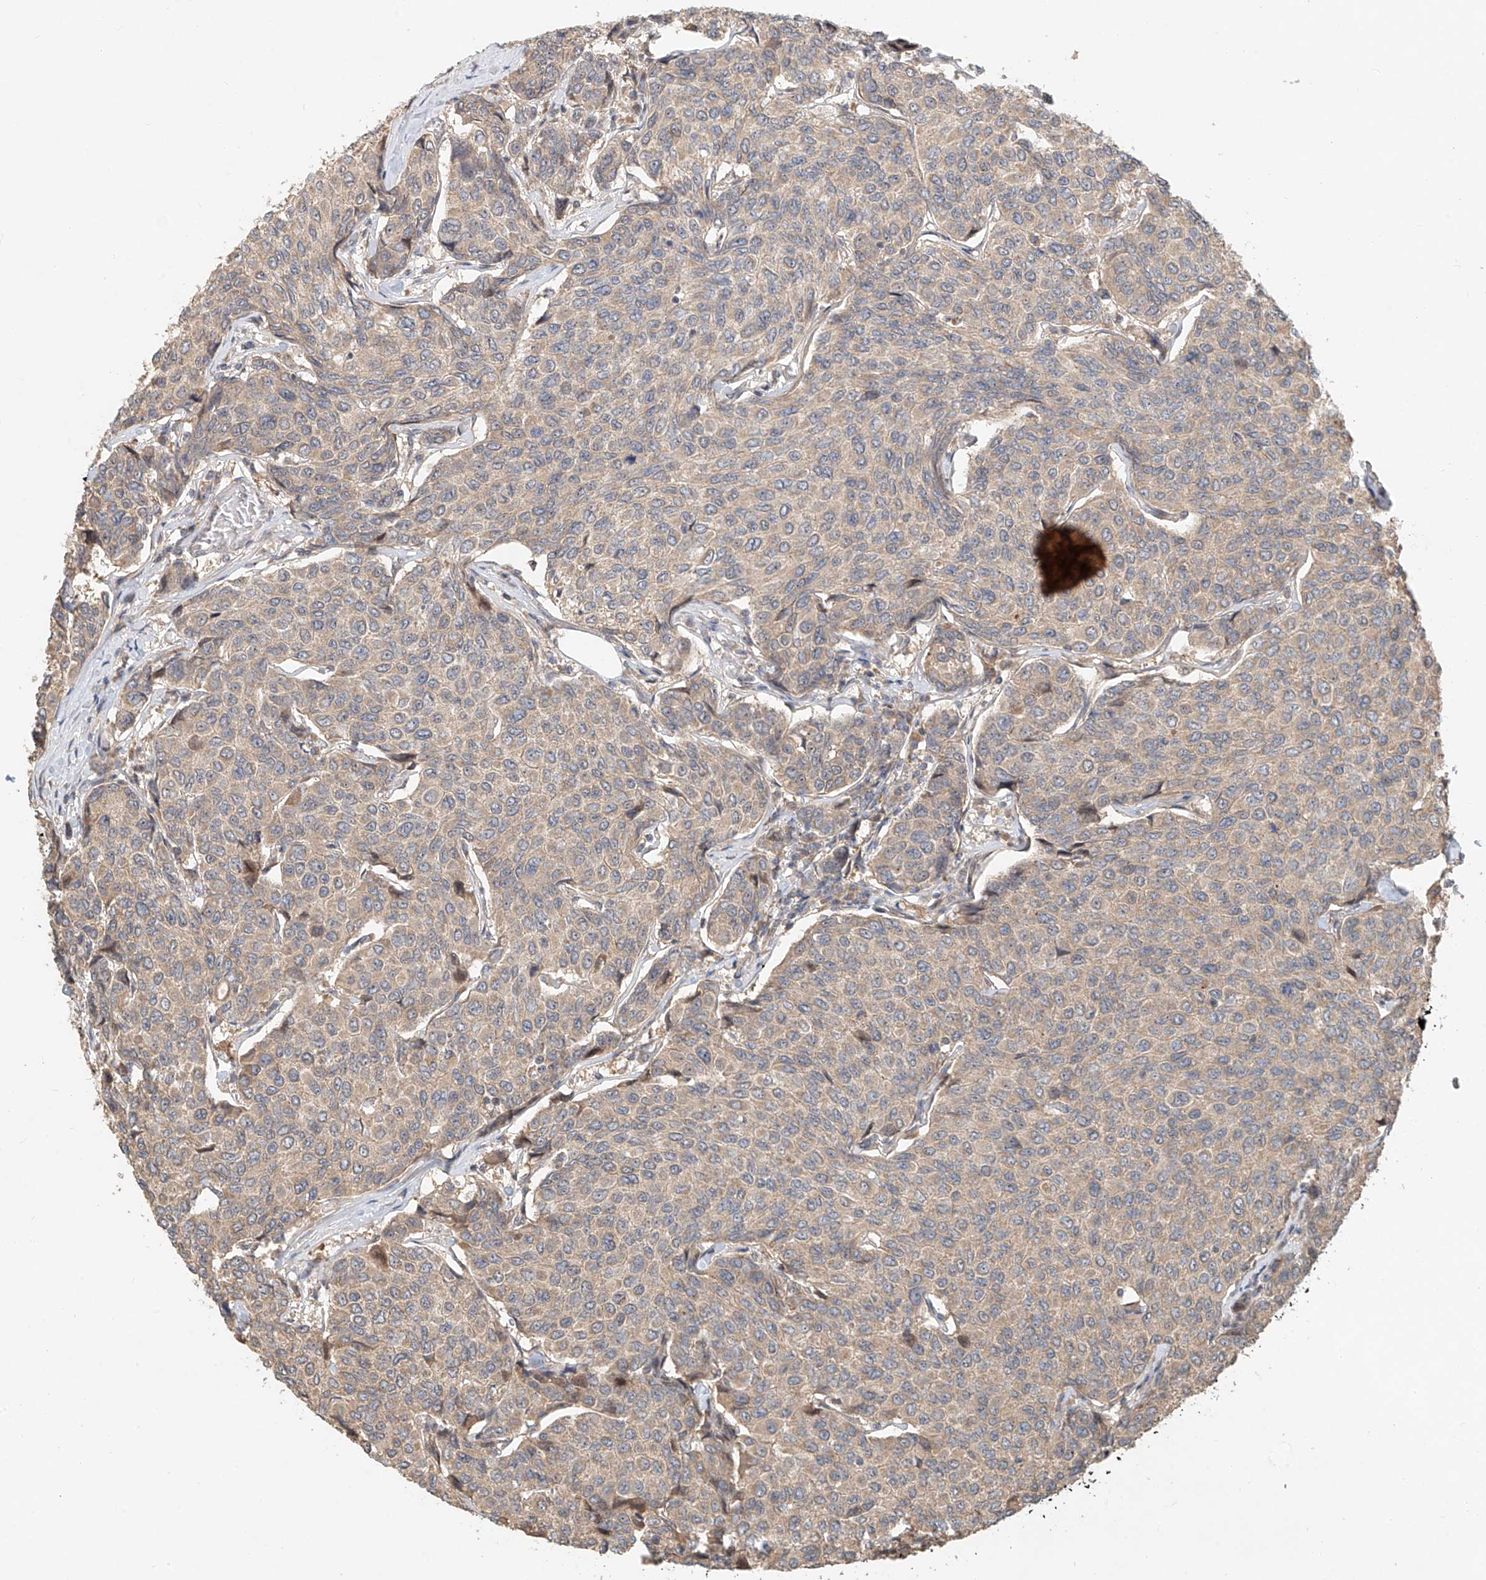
{"staining": {"intensity": "weak", "quantity": "25%-75%", "location": "cytoplasmic/membranous"}, "tissue": "breast cancer", "cell_type": "Tumor cells", "image_type": "cancer", "snomed": [{"axis": "morphology", "description": "Duct carcinoma"}, {"axis": "topography", "description": "Breast"}], "caption": "Immunohistochemical staining of human breast infiltrating ductal carcinoma reveals weak cytoplasmic/membranous protein positivity in approximately 25%-75% of tumor cells. (brown staining indicates protein expression, while blue staining denotes nuclei).", "gene": "TMEM61", "patient": {"sex": "female", "age": 55}}